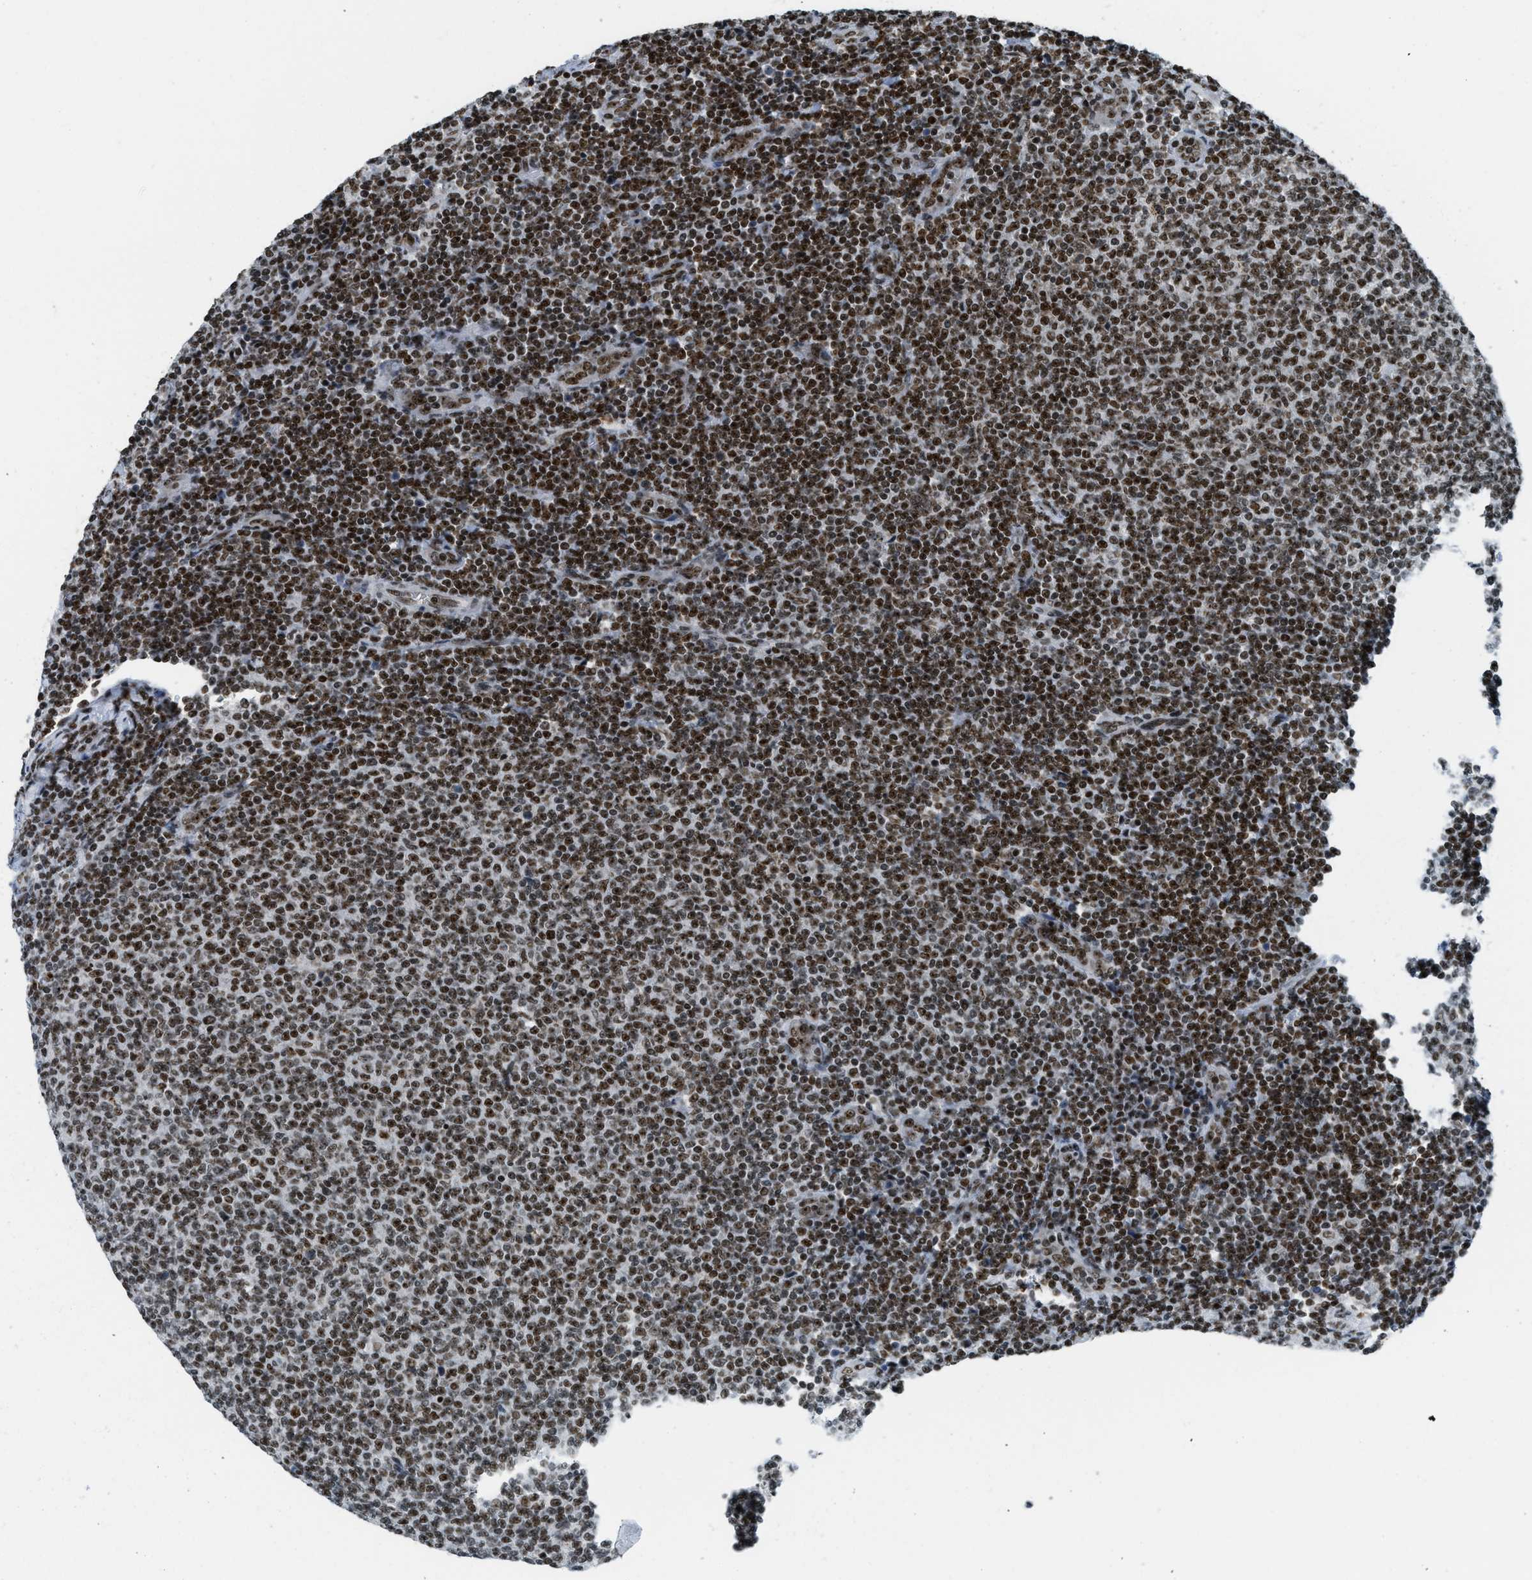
{"staining": {"intensity": "strong", "quantity": ">75%", "location": "nuclear"}, "tissue": "lymphoma", "cell_type": "Tumor cells", "image_type": "cancer", "snomed": [{"axis": "morphology", "description": "Malignant lymphoma, non-Hodgkin's type, Low grade"}, {"axis": "topography", "description": "Lymph node"}], "caption": "An image showing strong nuclear staining in approximately >75% of tumor cells in lymphoma, as visualized by brown immunohistochemical staining.", "gene": "URB1", "patient": {"sex": "male", "age": 66}}